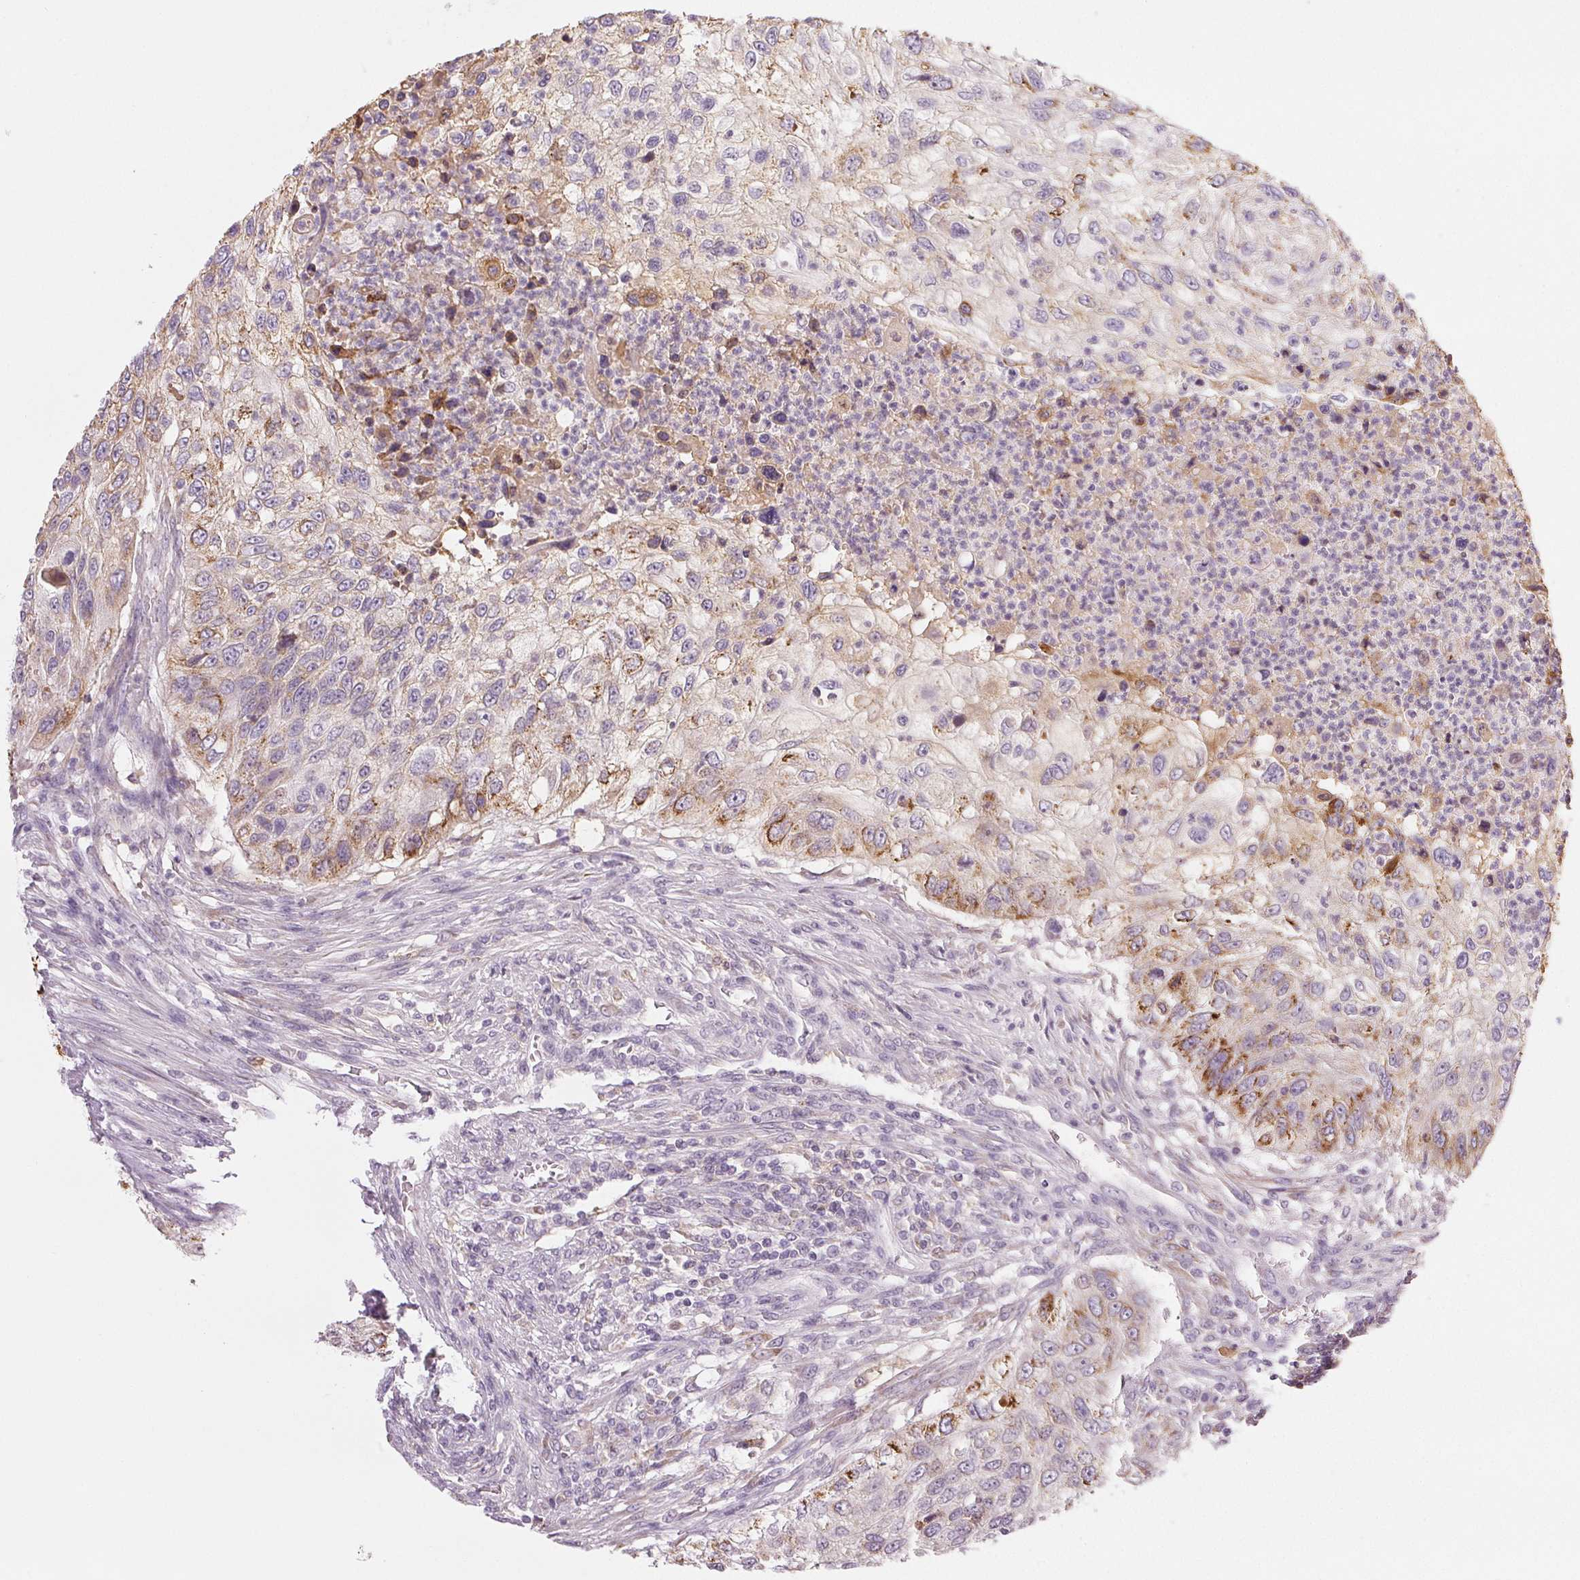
{"staining": {"intensity": "moderate", "quantity": "<25%", "location": "cytoplasmic/membranous"}, "tissue": "urothelial cancer", "cell_type": "Tumor cells", "image_type": "cancer", "snomed": [{"axis": "morphology", "description": "Urothelial carcinoma, High grade"}, {"axis": "topography", "description": "Urinary bladder"}], "caption": "The immunohistochemical stain highlights moderate cytoplasmic/membranous expression in tumor cells of urothelial cancer tissue. (IHC, brightfield microscopy, high magnification).", "gene": "COL7A1", "patient": {"sex": "female", "age": 60}}